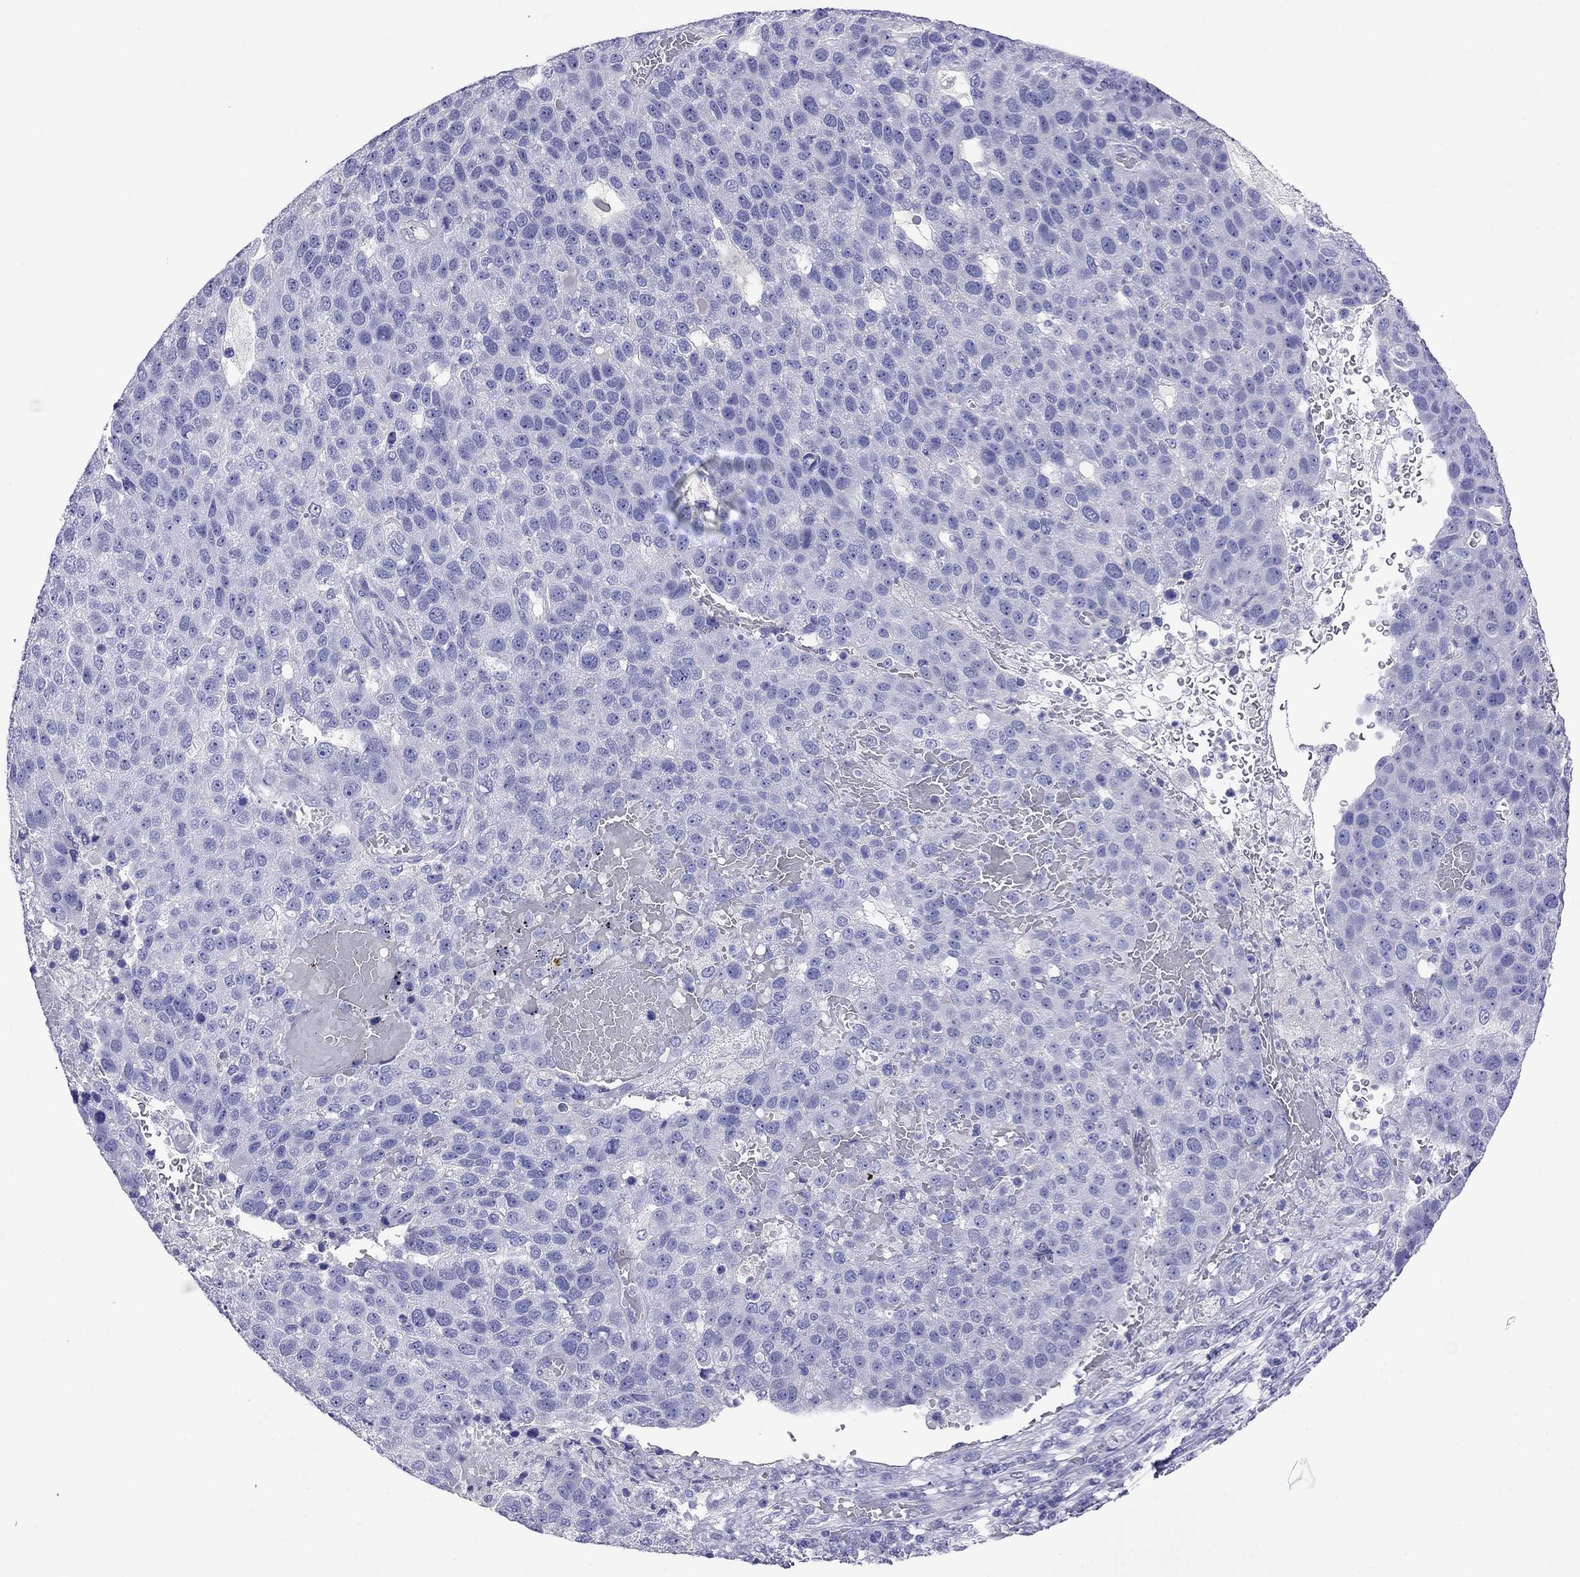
{"staining": {"intensity": "negative", "quantity": "none", "location": "none"}, "tissue": "pancreatic cancer", "cell_type": "Tumor cells", "image_type": "cancer", "snomed": [{"axis": "morphology", "description": "Adenocarcinoma, NOS"}, {"axis": "topography", "description": "Pancreas"}], "caption": "An immunohistochemistry histopathology image of pancreatic cancer (adenocarcinoma) is shown. There is no staining in tumor cells of pancreatic cancer (adenocarcinoma).", "gene": "CAPNS2", "patient": {"sex": "female", "age": 61}}